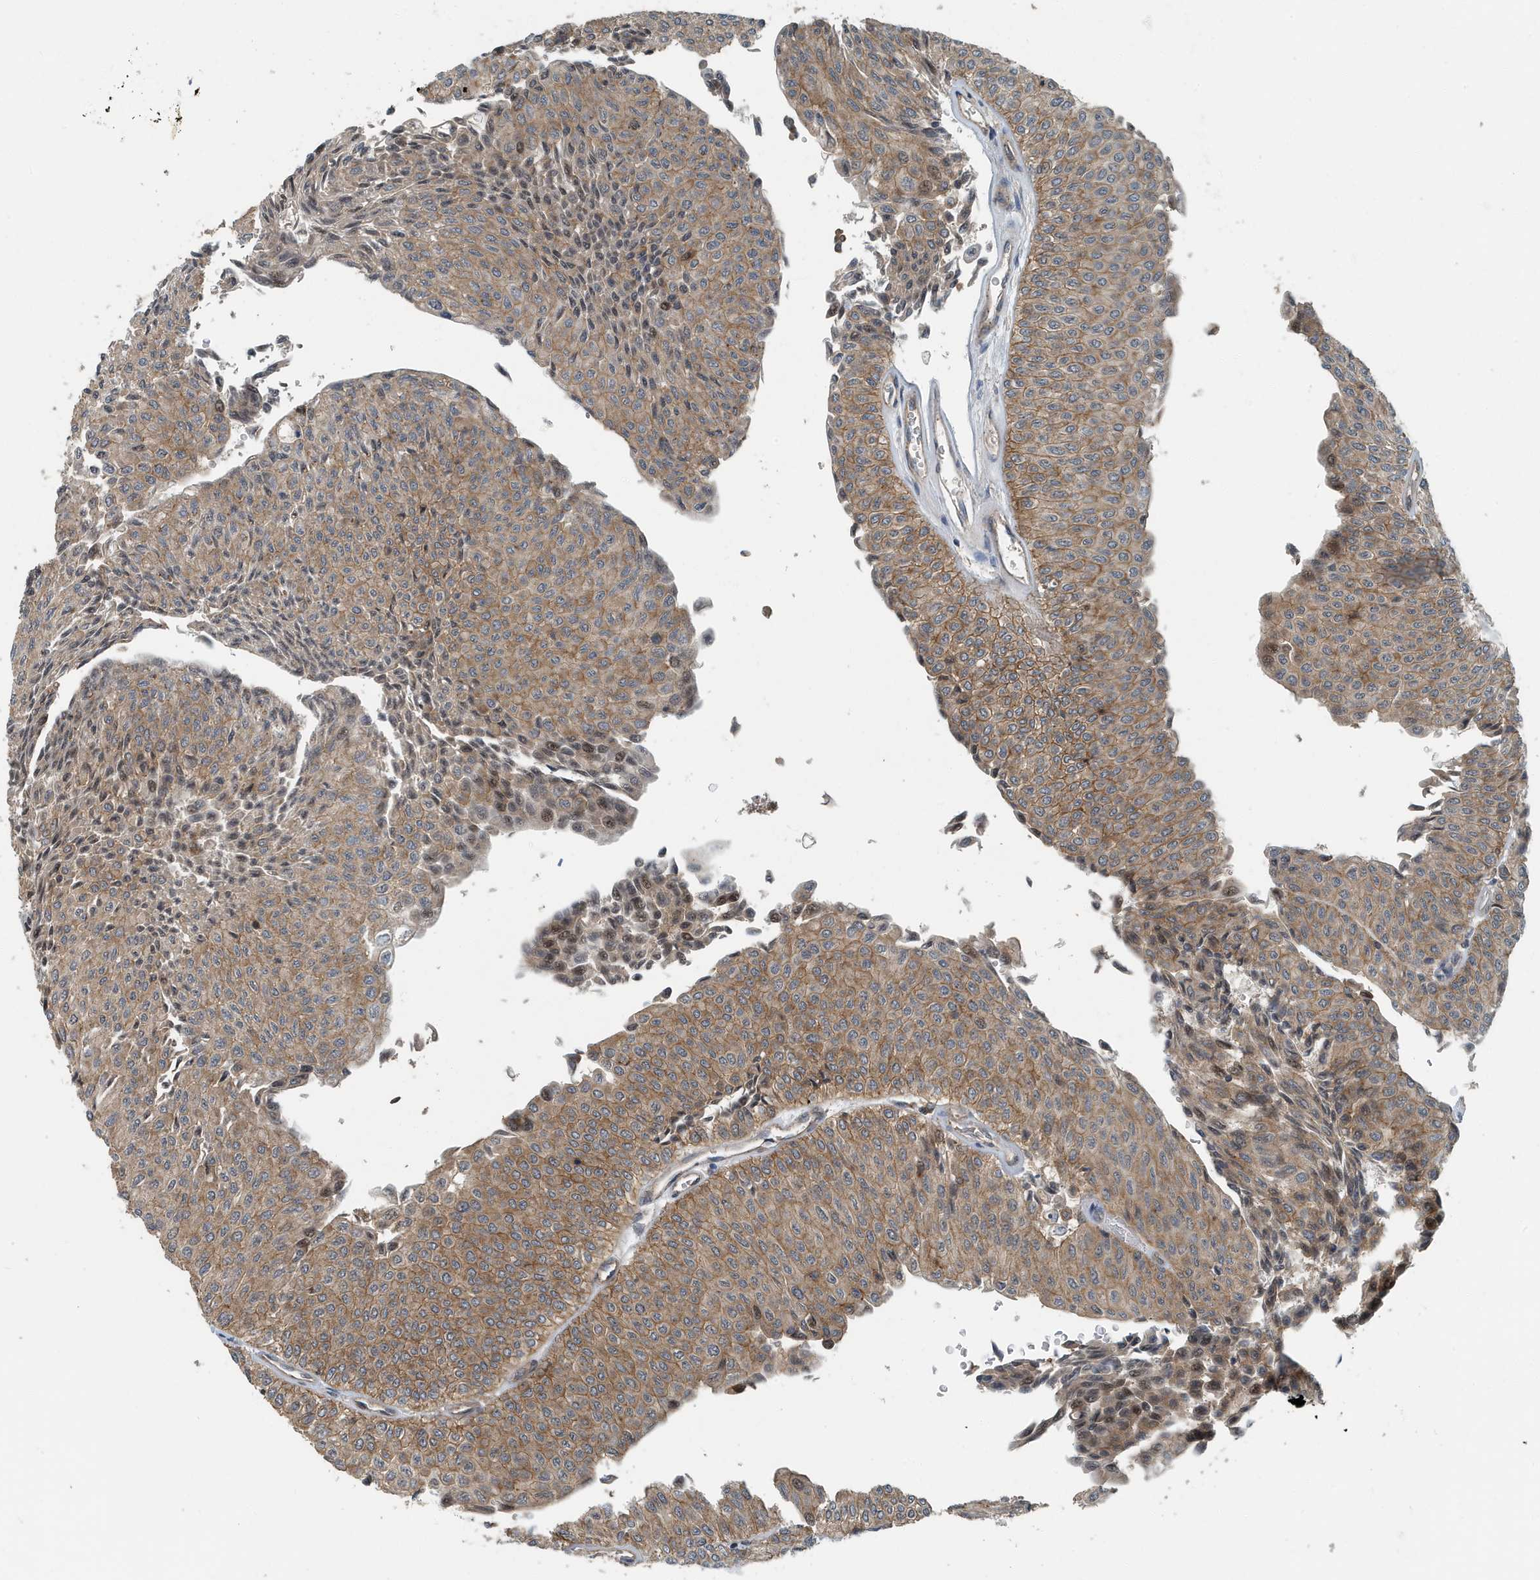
{"staining": {"intensity": "moderate", "quantity": ">75%", "location": "cytoplasmic/membranous"}, "tissue": "urothelial cancer", "cell_type": "Tumor cells", "image_type": "cancer", "snomed": [{"axis": "morphology", "description": "Urothelial carcinoma, Low grade"}, {"axis": "topography", "description": "Urinary bladder"}], "caption": "The histopathology image exhibits a brown stain indicating the presence of a protein in the cytoplasmic/membranous of tumor cells in low-grade urothelial carcinoma.", "gene": "KIF15", "patient": {"sex": "male", "age": 78}}